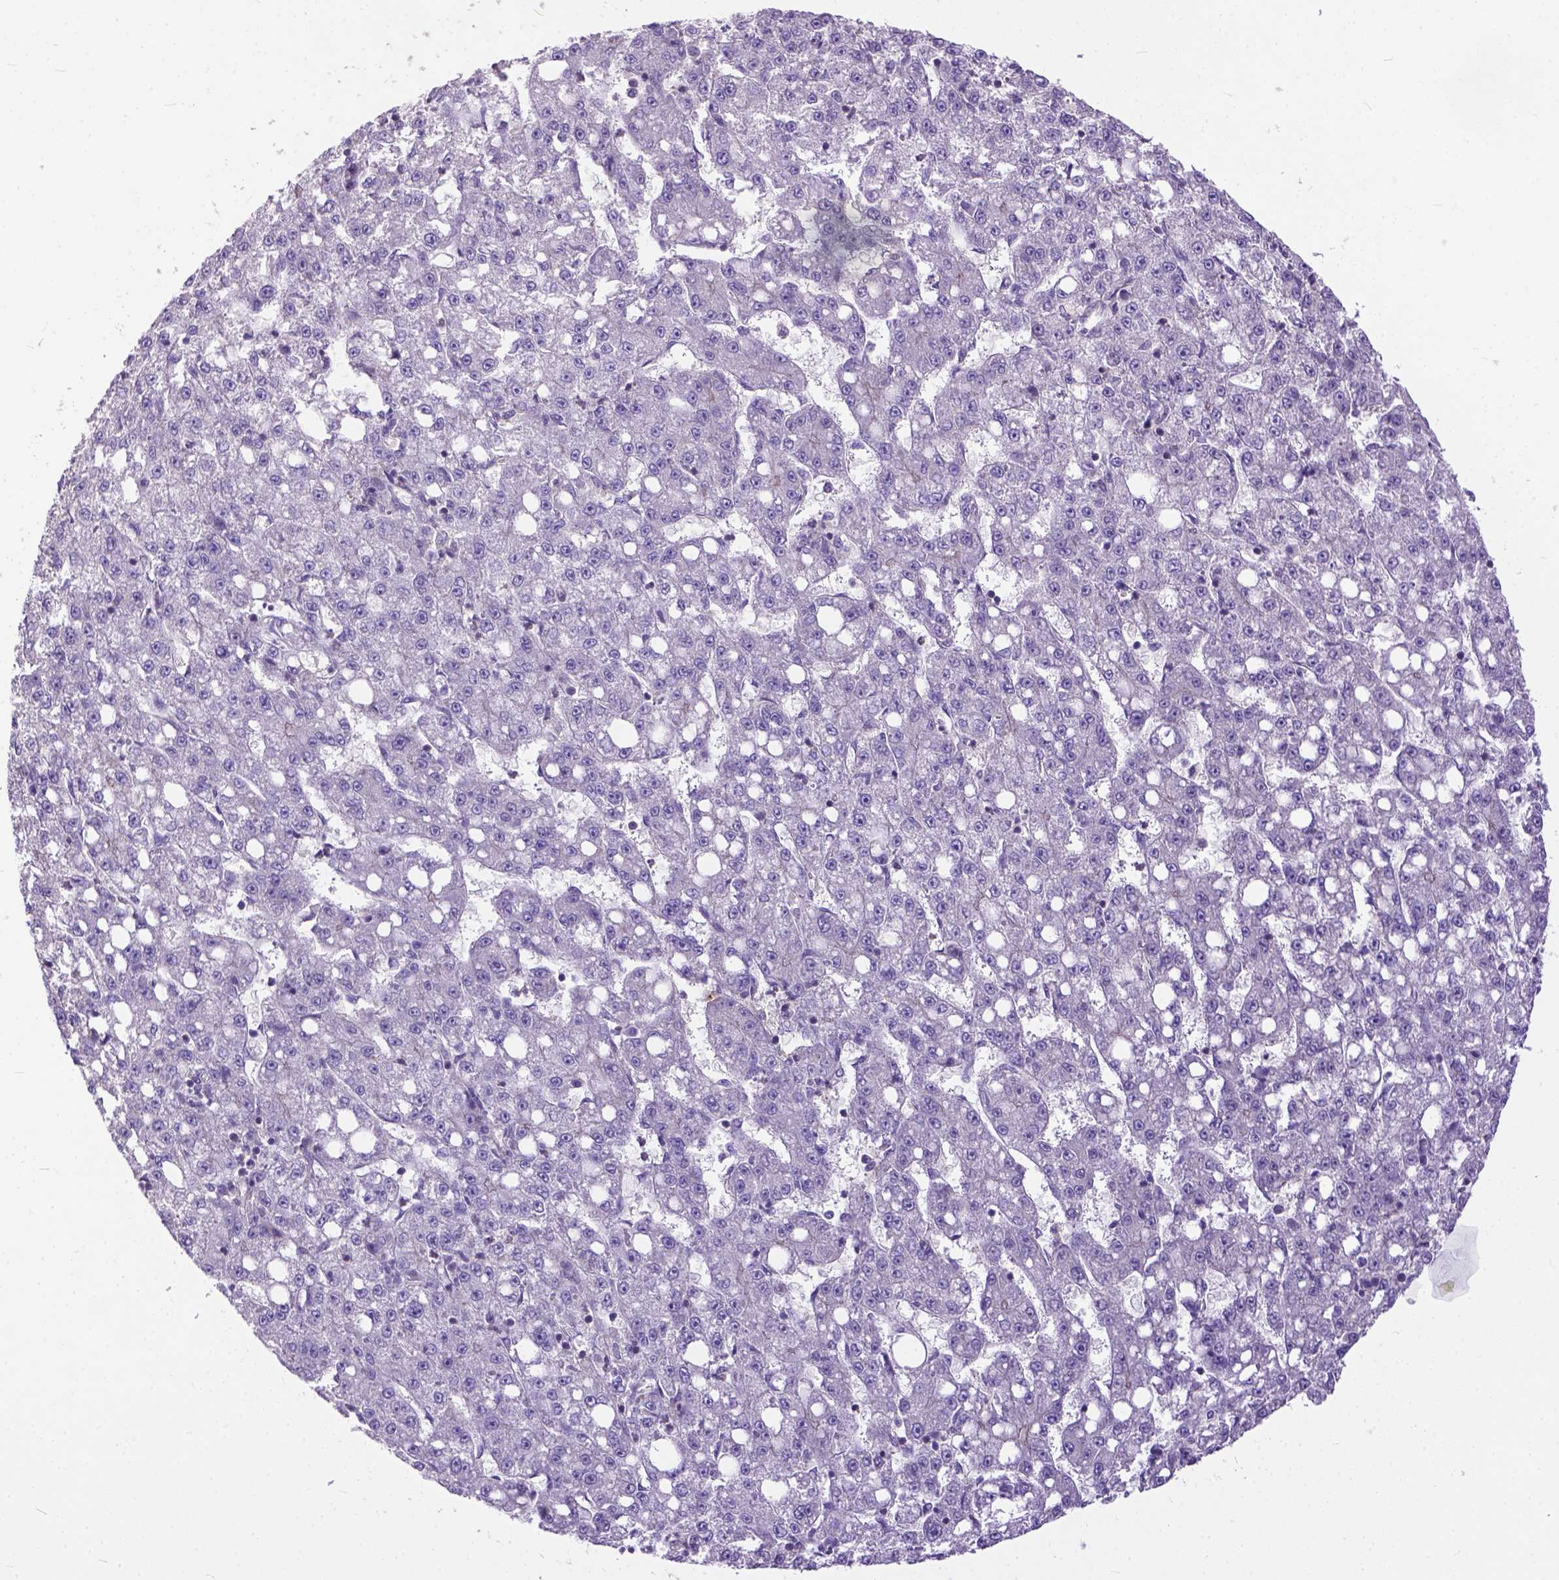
{"staining": {"intensity": "negative", "quantity": "none", "location": "none"}, "tissue": "liver cancer", "cell_type": "Tumor cells", "image_type": "cancer", "snomed": [{"axis": "morphology", "description": "Carcinoma, Hepatocellular, NOS"}, {"axis": "topography", "description": "Liver"}], "caption": "Immunohistochemistry image of neoplastic tissue: human liver hepatocellular carcinoma stained with DAB demonstrates no significant protein staining in tumor cells.", "gene": "BANF2", "patient": {"sex": "female", "age": 65}}